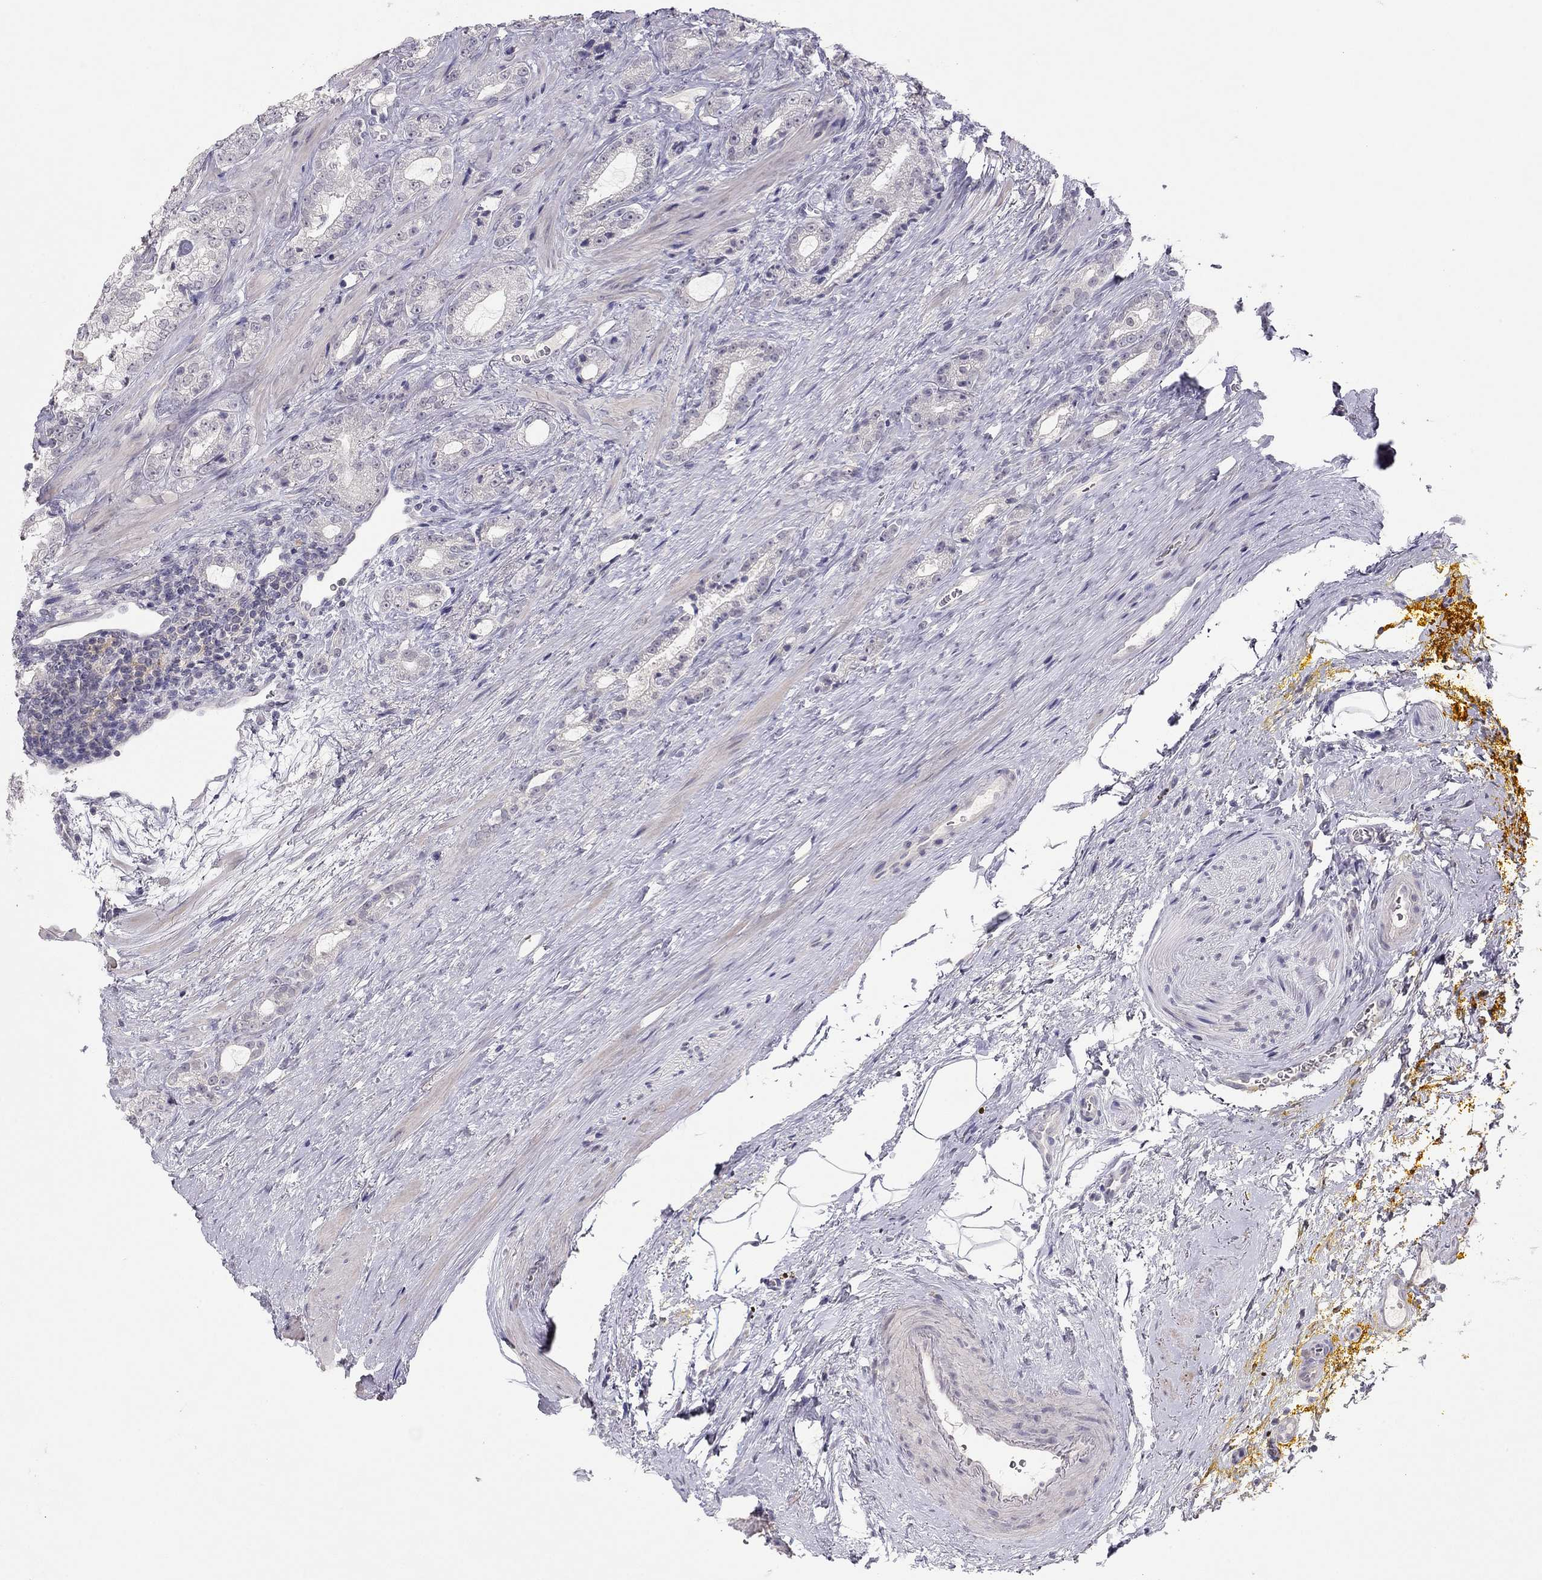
{"staining": {"intensity": "negative", "quantity": "none", "location": "none"}, "tissue": "prostate cancer", "cell_type": "Tumor cells", "image_type": "cancer", "snomed": [{"axis": "morphology", "description": "Adenocarcinoma, NOS"}, {"axis": "topography", "description": "Prostate"}], "caption": "DAB immunohistochemical staining of prostate cancer (adenocarcinoma) demonstrates no significant staining in tumor cells.", "gene": "ADORA2A", "patient": {"sex": "male", "age": 67}}